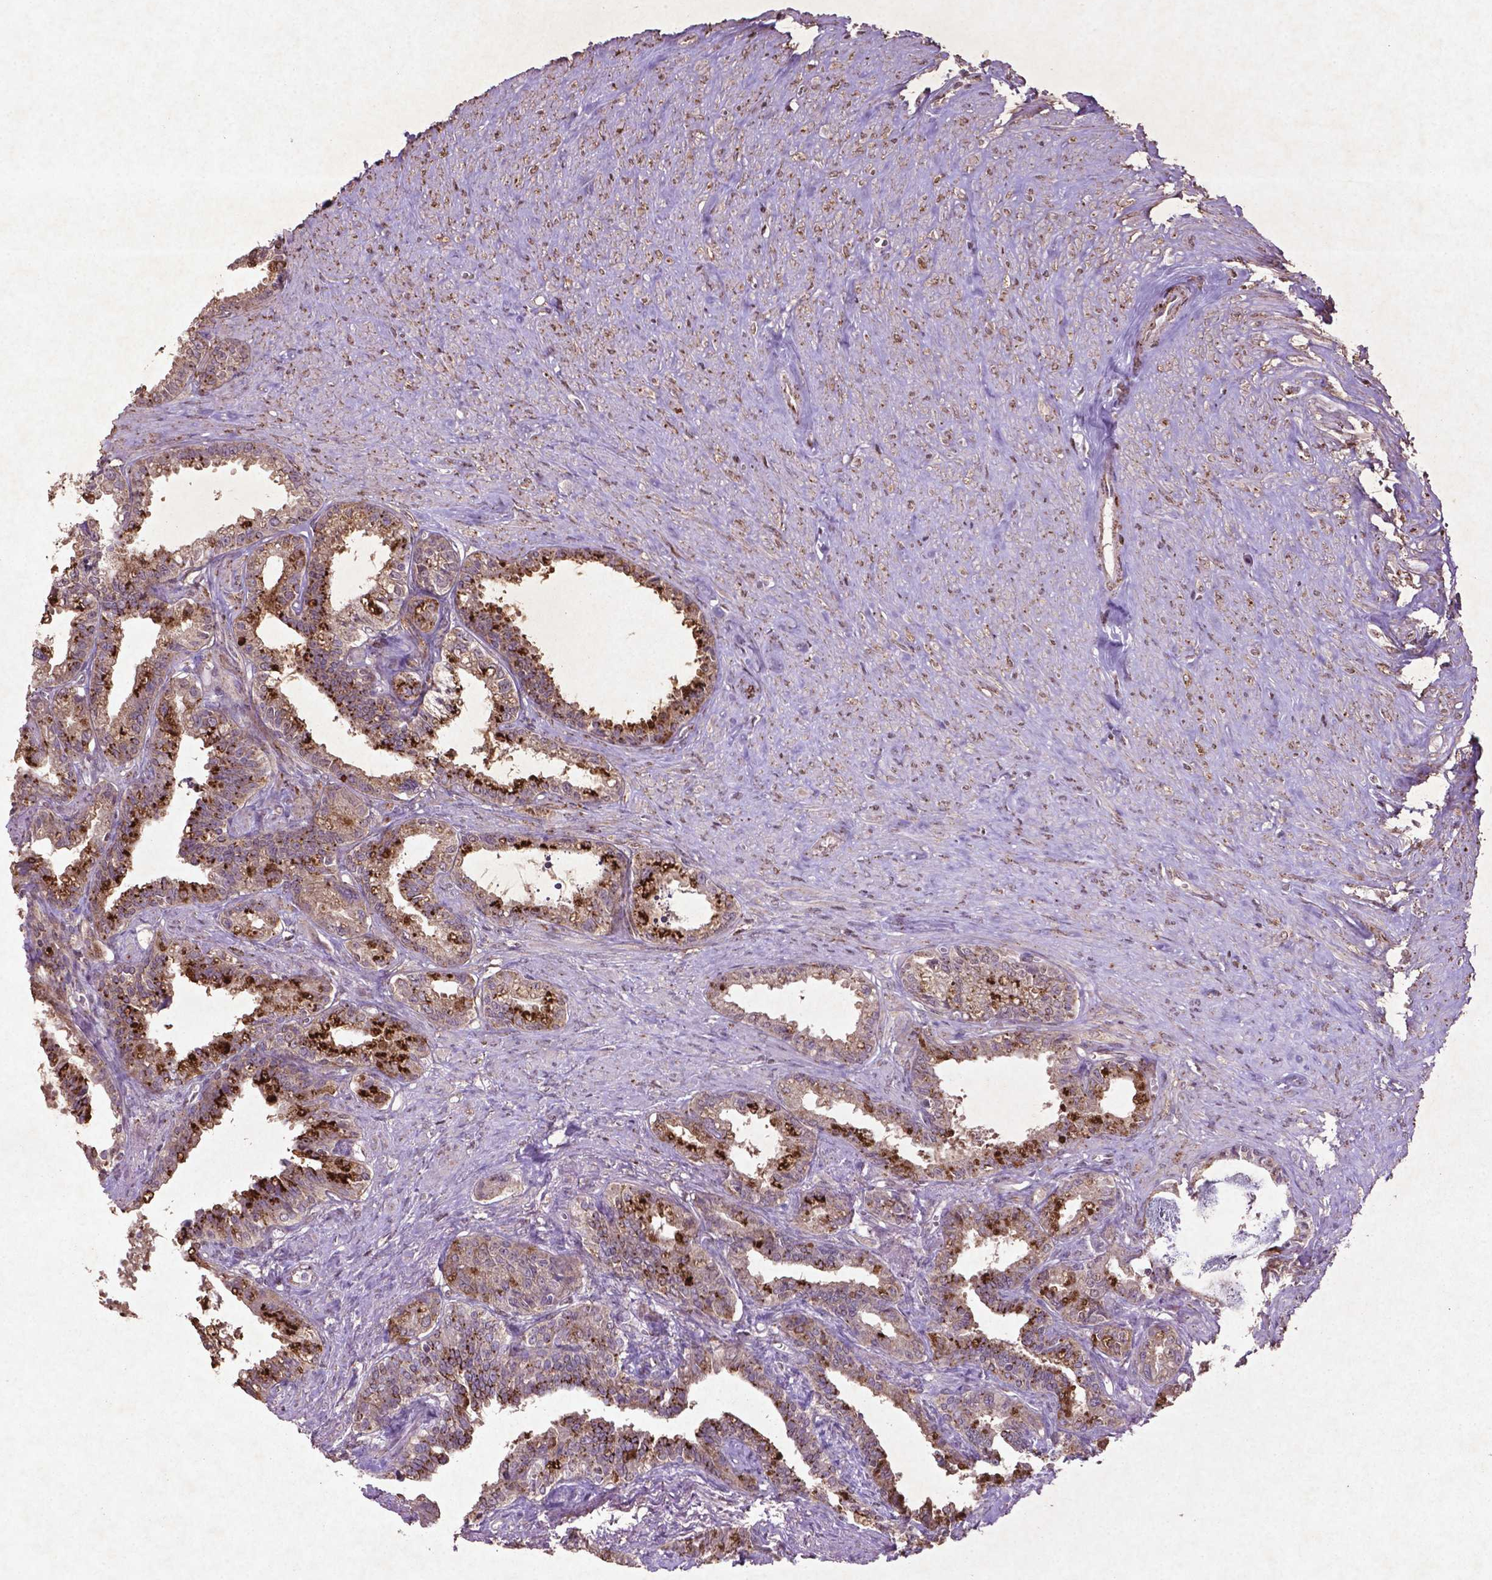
{"staining": {"intensity": "strong", "quantity": "25%-75%", "location": "cytoplasmic/membranous"}, "tissue": "seminal vesicle", "cell_type": "Glandular cells", "image_type": "normal", "snomed": [{"axis": "morphology", "description": "Normal tissue, NOS"}, {"axis": "morphology", "description": "Urothelial carcinoma, NOS"}, {"axis": "topography", "description": "Urinary bladder"}, {"axis": "topography", "description": "Seminal veicle"}], "caption": "Immunohistochemical staining of benign seminal vesicle shows 25%-75% levels of strong cytoplasmic/membranous protein positivity in about 25%-75% of glandular cells. Immunohistochemistry stains the protein in brown and the nuclei are stained blue.", "gene": "MTOR", "patient": {"sex": "male", "age": 76}}